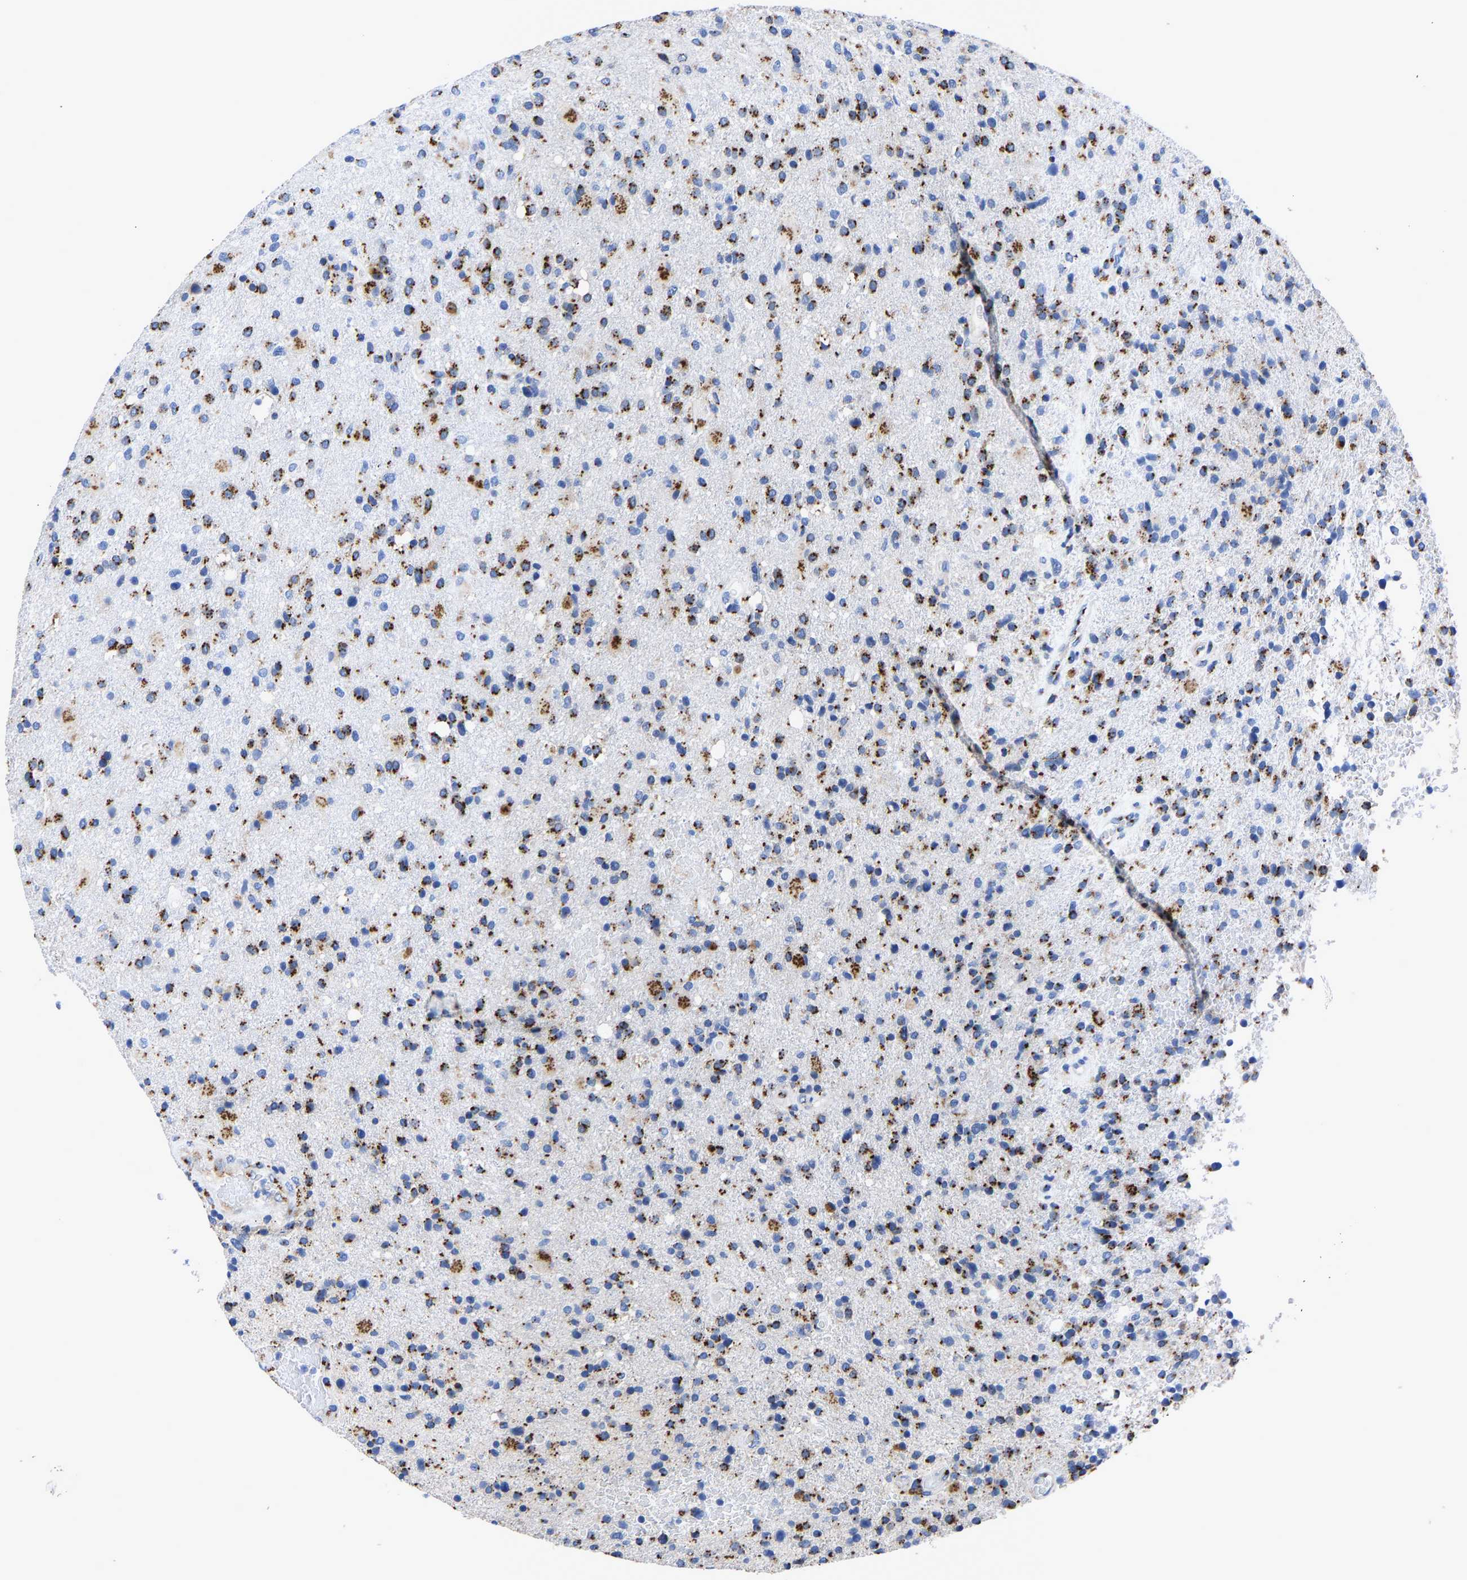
{"staining": {"intensity": "strong", "quantity": ">75%", "location": "cytoplasmic/membranous"}, "tissue": "glioma", "cell_type": "Tumor cells", "image_type": "cancer", "snomed": [{"axis": "morphology", "description": "Glioma, malignant, High grade"}, {"axis": "topography", "description": "Brain"}], "caption": "High-grade glioma (malignant) tissue reveals strong cytoplasmic/membranous positivity in approximately >75% of tumor cells, visualized by immunohistochemistry.", "gene": "TMEM87A", "patient": {"sex": "male", "age": 72}}